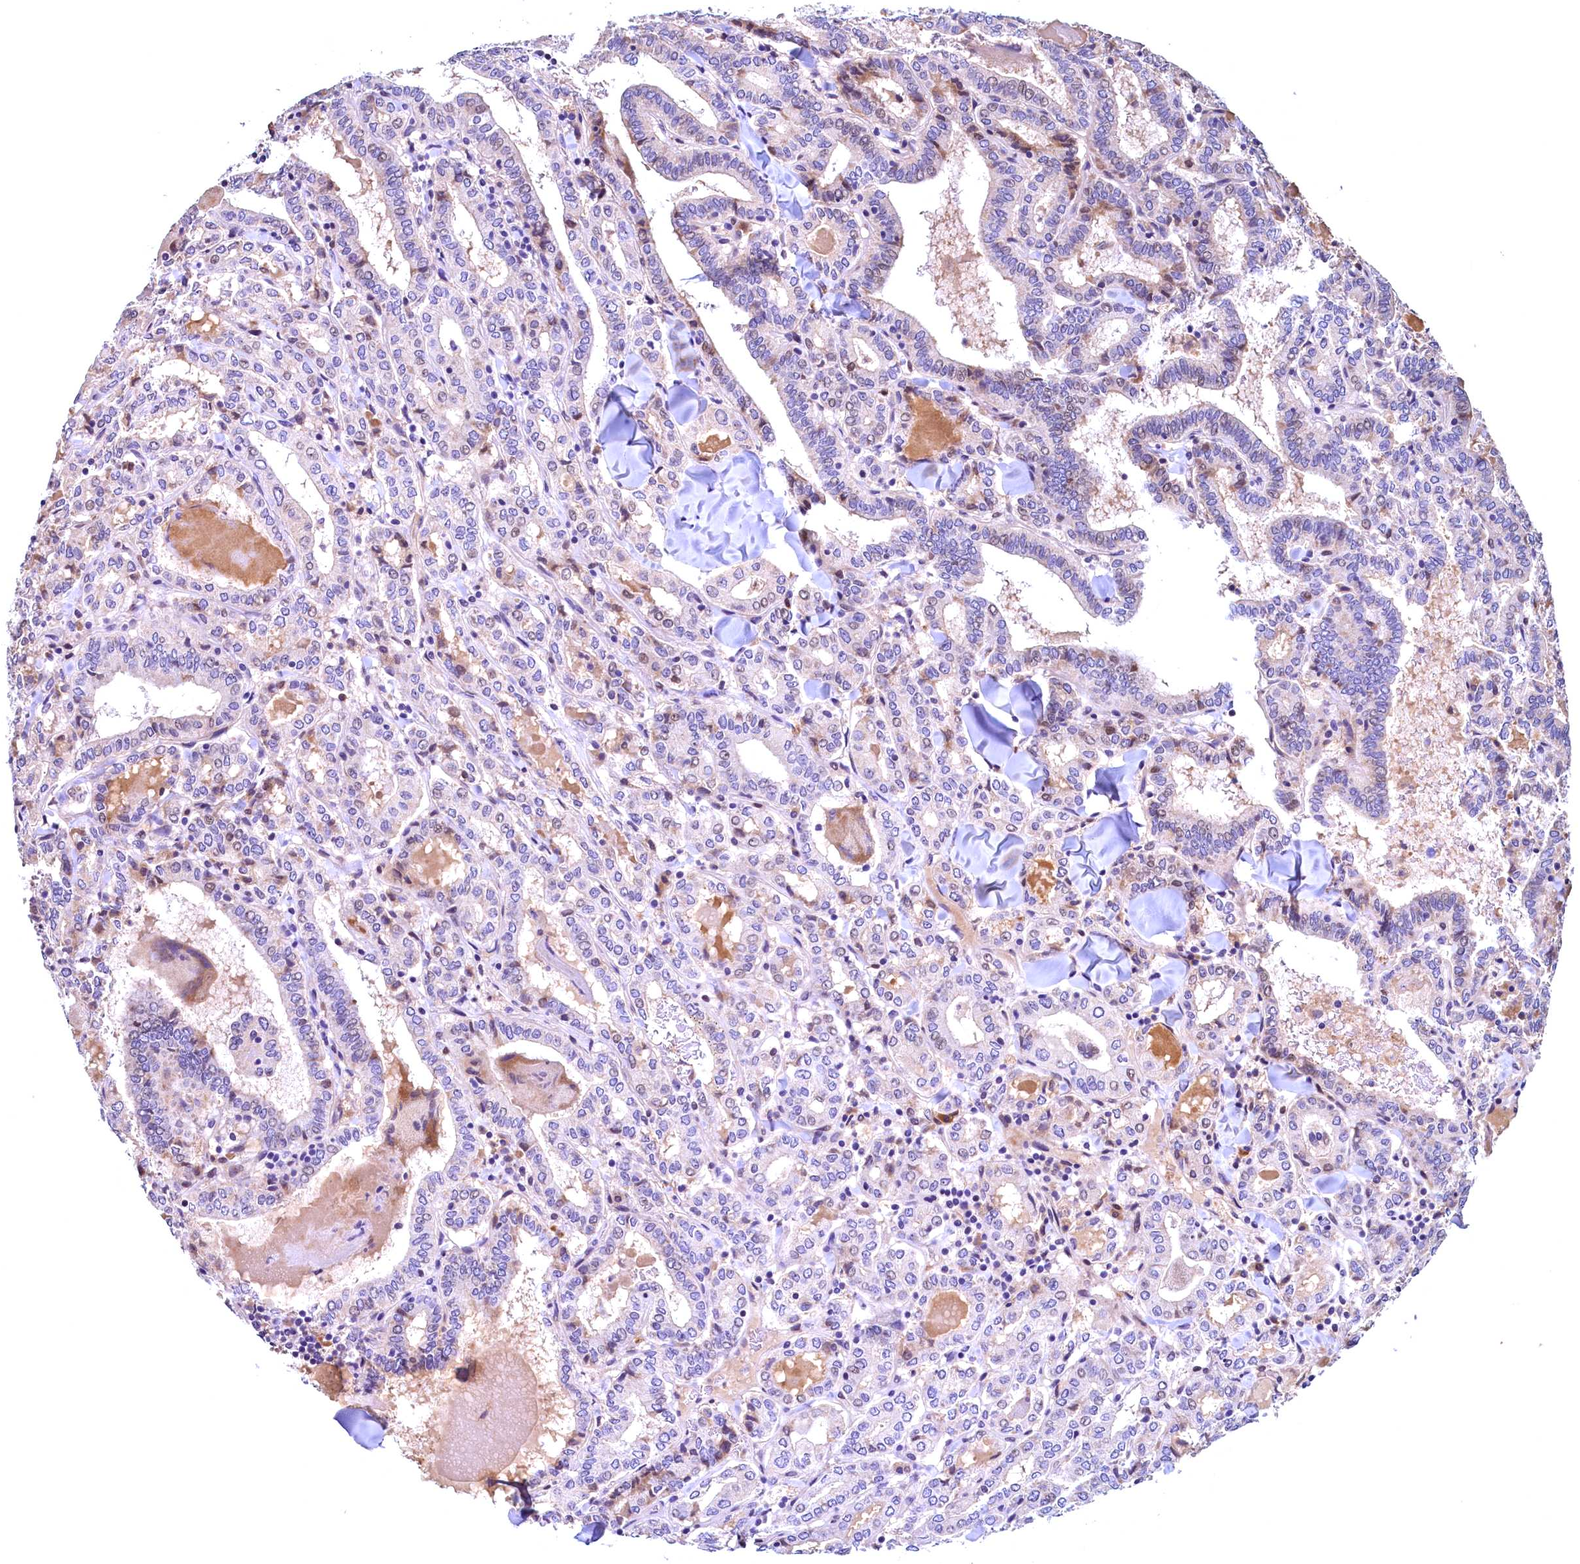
{"staining": {"intensity": "negative", "quantity": "none", "location": "none"}, "tissue": "thyroid cancer", "cell_type": "Tumor cells", "image_type": "cancer", "snomed": [{"axis": "morphology", "description": "Papillary adenocarcinoma, NOS"}, {"axis": "topography", "description": "Thyroid gland"}], "caption": "Tumor cells are negative for brown protein staining in thyroid cancer (papillary adenocarcinoma).", "gene": "LATS2", "patient": {"sex": "female", "age": 72}}